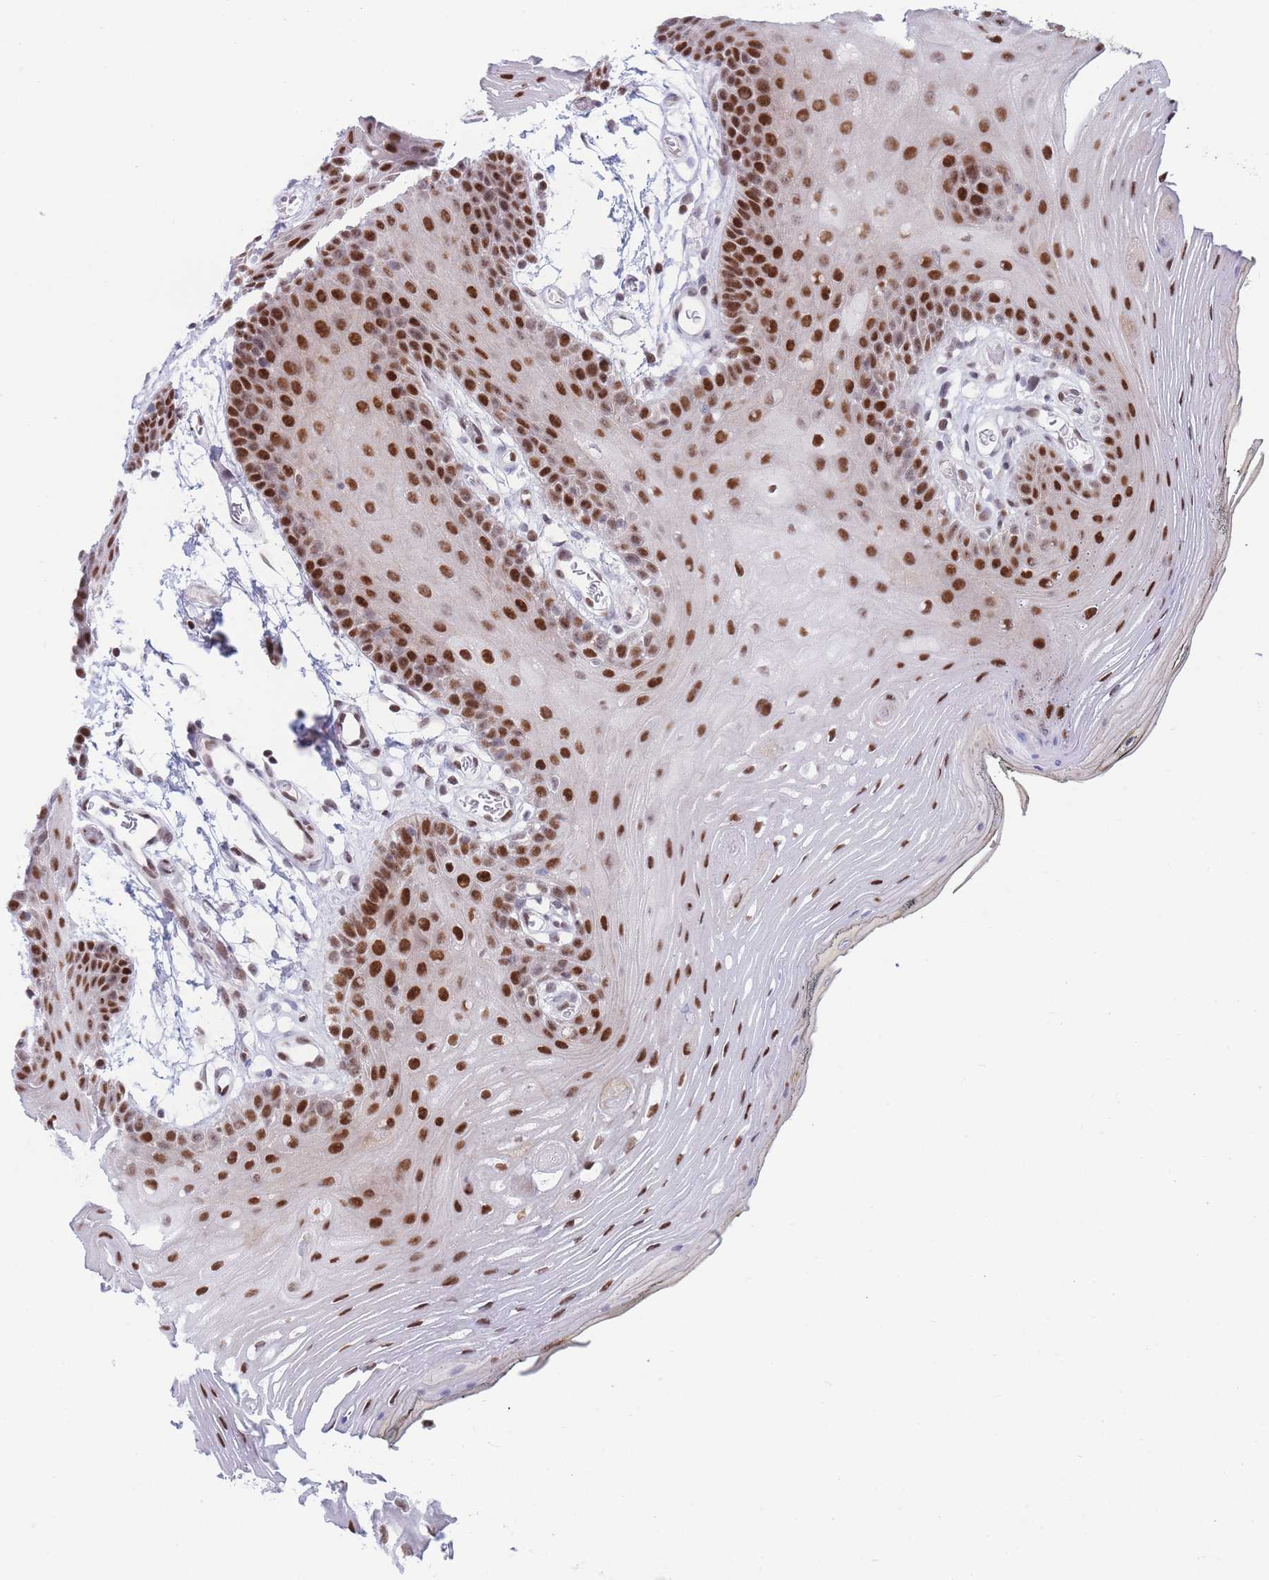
{"staining": {"intensity": "strong", "quantity": ">75%", "location": "nuclear"}, "tissue": "oral mucosa", "cell_type": "Squamous epithelial cells", "image_type": "normal", "snomed": [{"axis": "morphology", "description": "Normal tissue, NOS"}, {"axis": "topography", "description": "Oral tissue"}, {"axis": "topography", "description": "Tounge, NOS"}], "caption": "A high amount of strong nuclear staining is present in about >75% of squamous epithelial cells in unremarkable oral mucosa. The staining is performed using DAB (3,3'-diaminobenzidine) brown chromogen to label protein expression. The nuclei are counter-stained blue using hematoxylin.", "gene": "DNAJC3", "patient": {"sex": "female", "age": 81}}